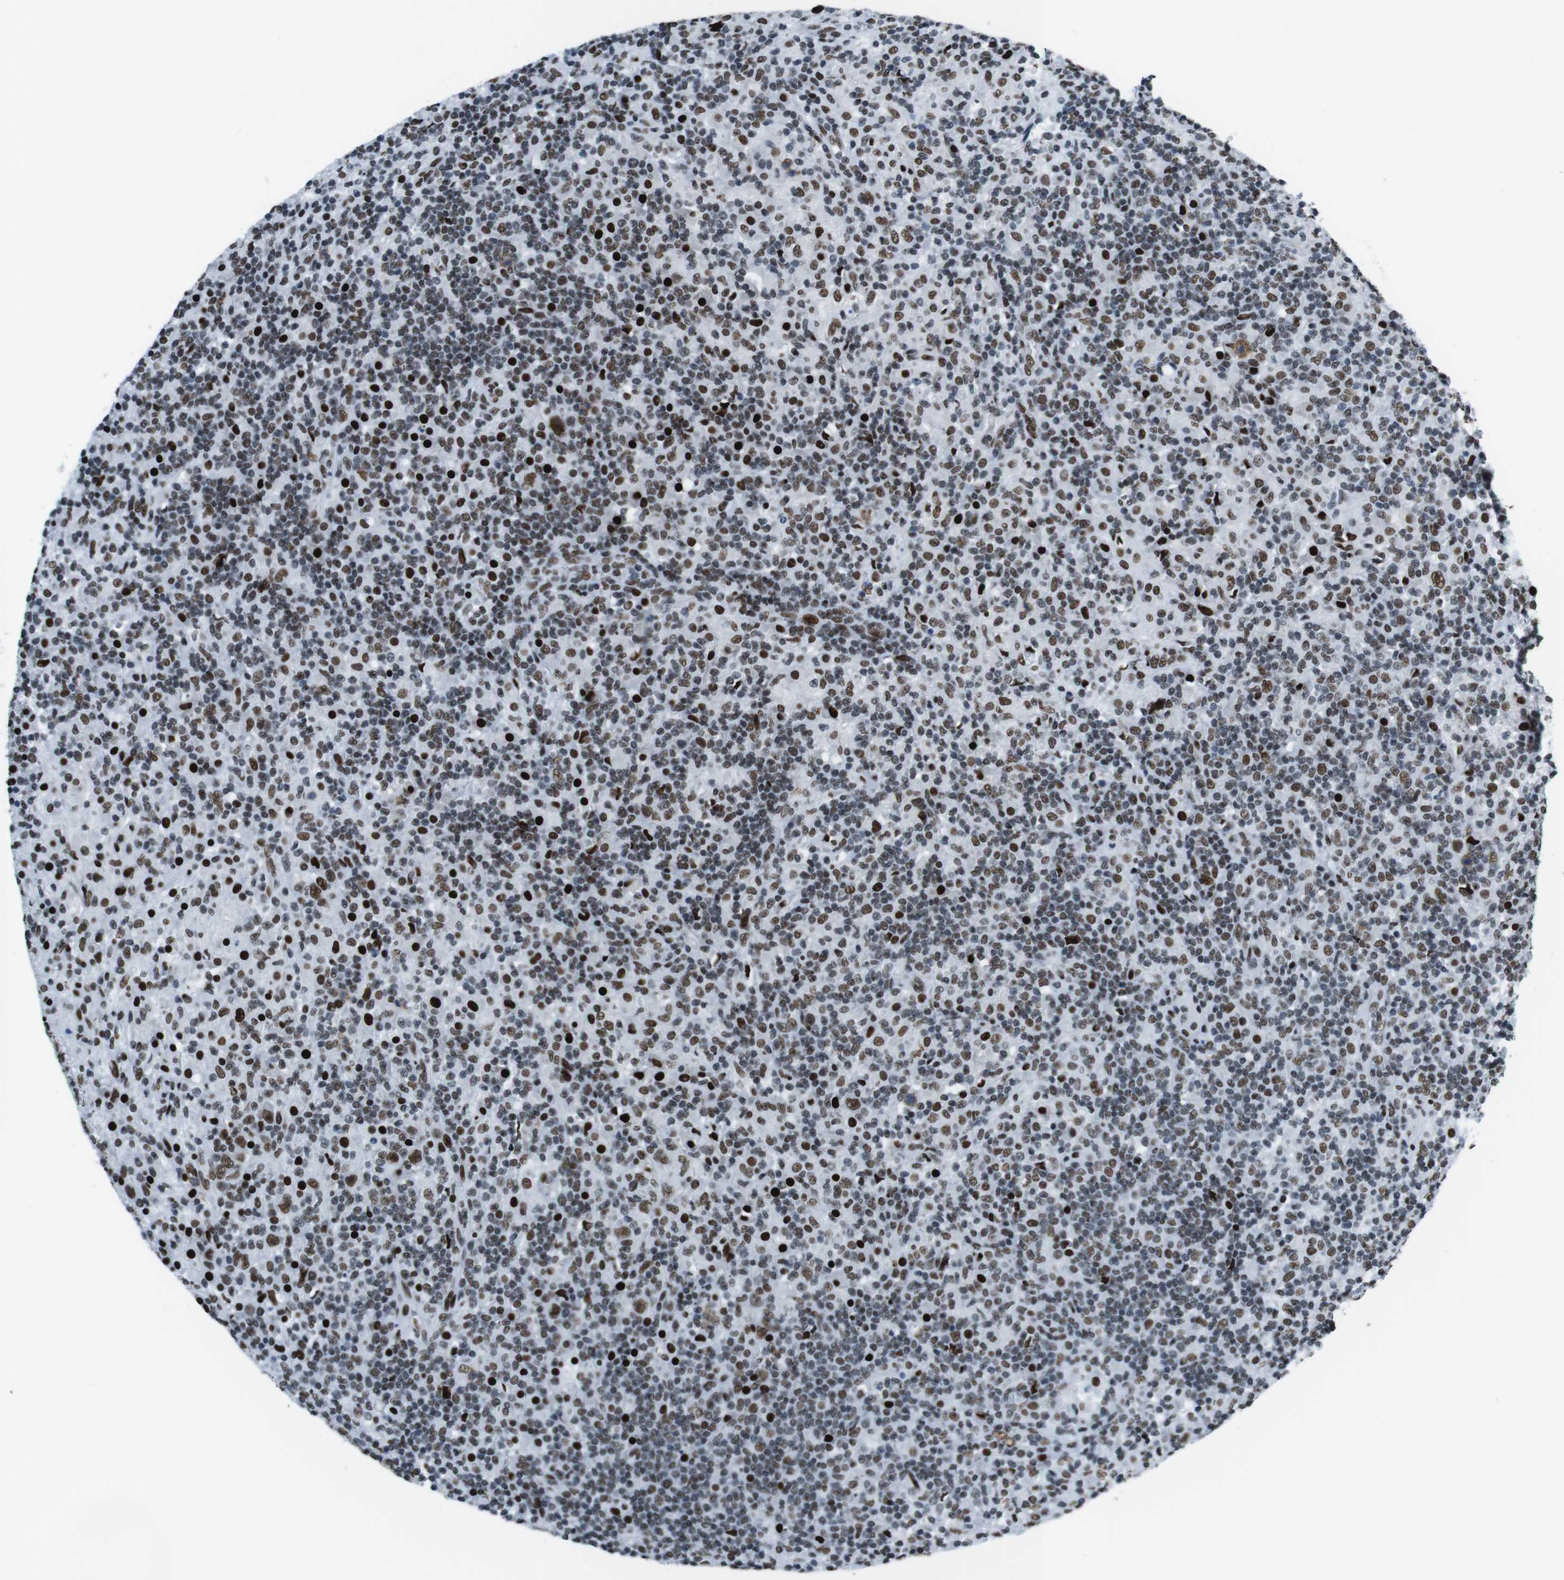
{"staining": {"intensity": "strong", "quantity": ">75%", "location": "cytoplasmic/membranous,nuclear"}, "tissue": "lymphoma", "cell_type": "Tumor cells", "image_type": "cancer", "snomed": [{"axis": "morphology", "description": "Hodgkin's disease, NOS"}, {"axis": "topography", "description": "Lymph node"}], "caption": "Protein expression by IHC demonstrates strong cytoplasmic/membranous and nuclear expression in approximately >75% of tumor cells in Hodgkin's disease. The staining is performed using DAB (3,3'-diaminobenzidine) brown chromogen to label protein expression. The nuclei are counter-stained blue using hematoxylin.", "gene": "CITED2", "patient": {"sex": "male", "age": 70}}